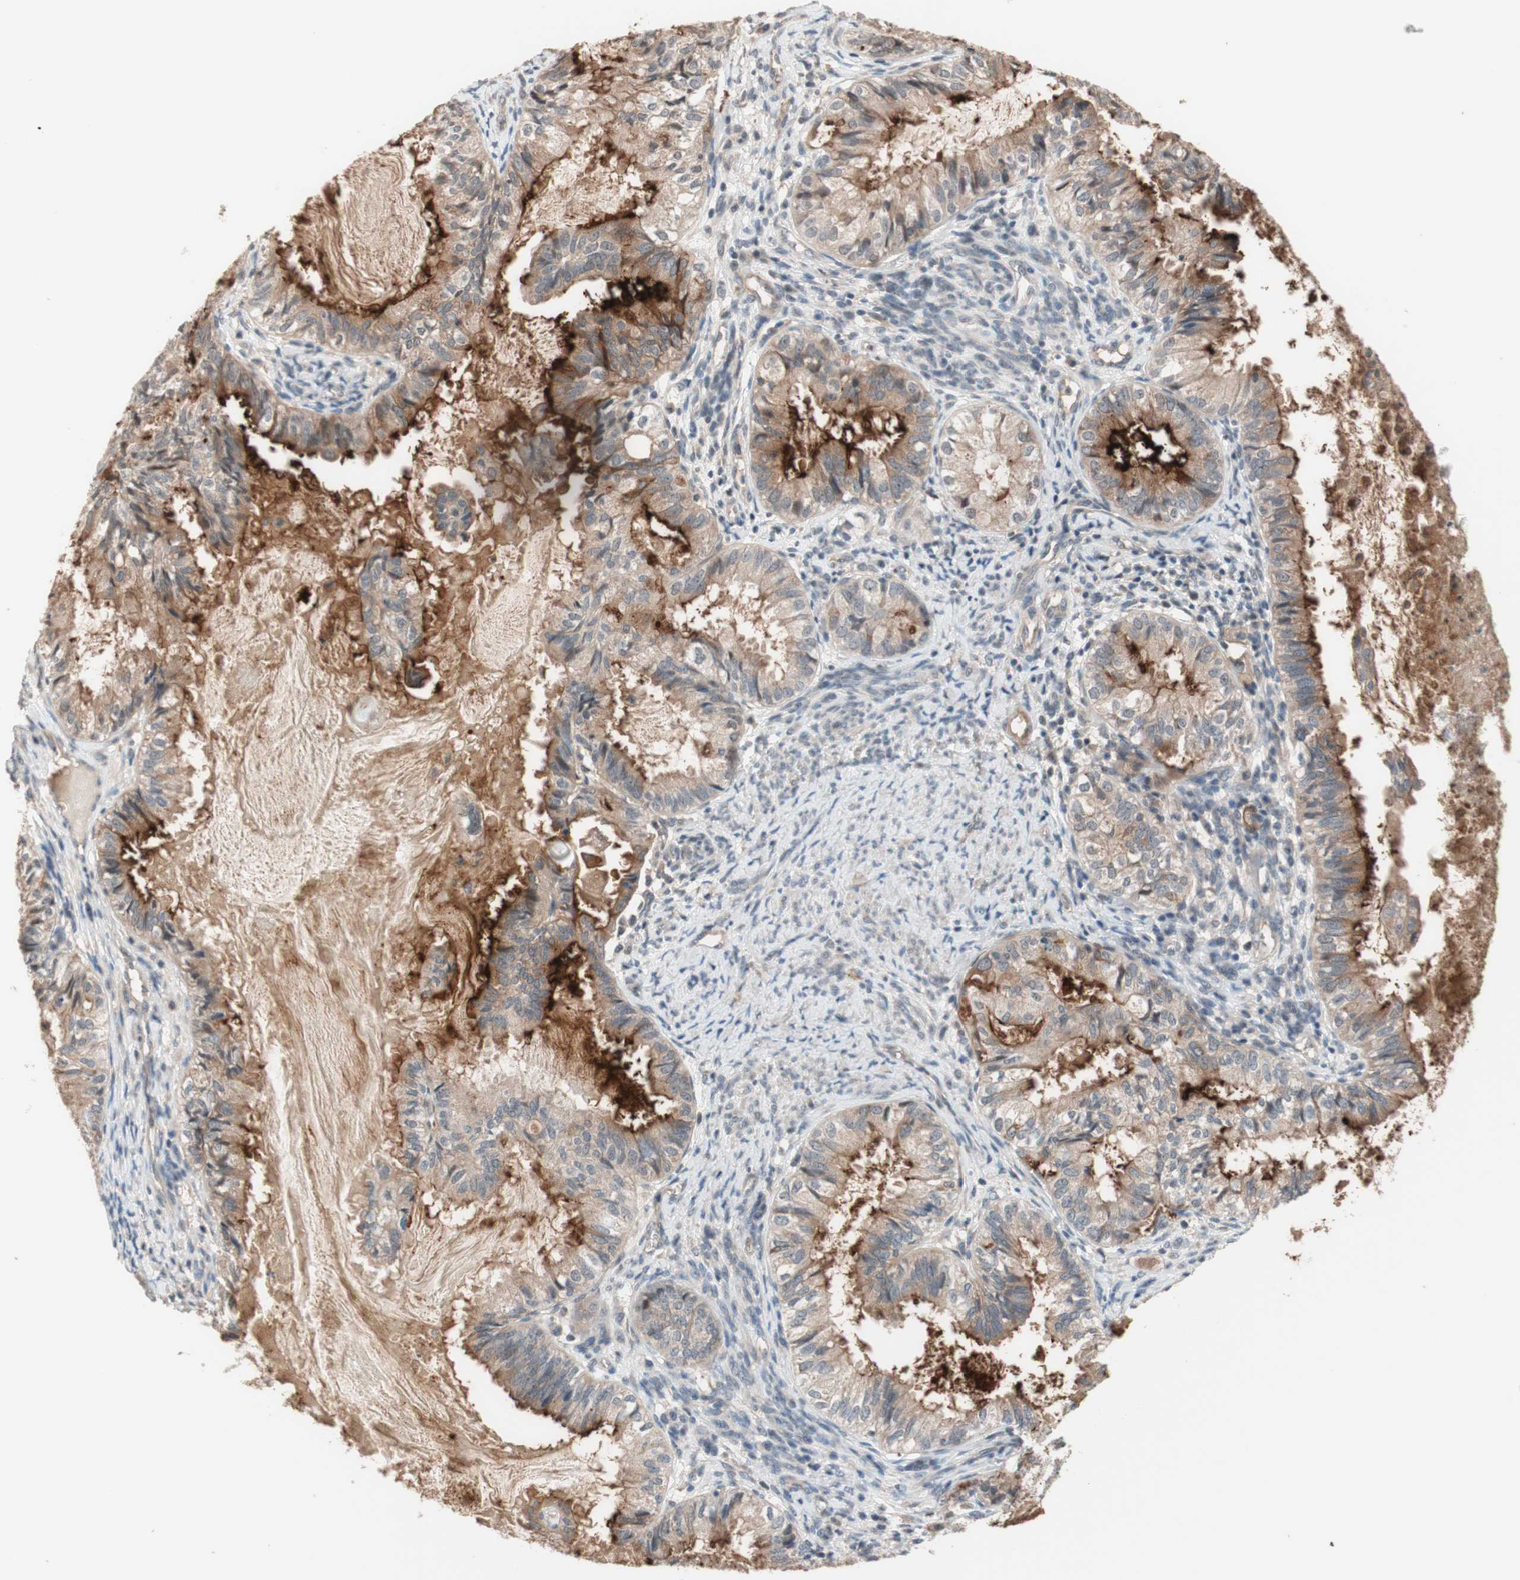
{"staining": {"intensity": "moderate", "quantity": ">75%", "location": "cytoplasmic/membranous"}, "tissue": "cervical cancer", "cell_type": "Tumor cells", "image_type": "cancer", "snomed": [{"axis": "morphology", "description": "Normal tissue, NOS"}, {"axis": "morphology", "description": "Adenocarcinoma, NOS"}, {"axis": "topography", "description": "Cervix"}, {"axis": "topography", "description": "Endometrium"}], "caption": "A medium amount of moderate cytoplasmic/membranous staining is identified in approximately >75% of tumor cells in cervical cancer (adenocarcinoma) tissue.", "gene": "CD55", "patient": {"sex": "female", "age": 86}}